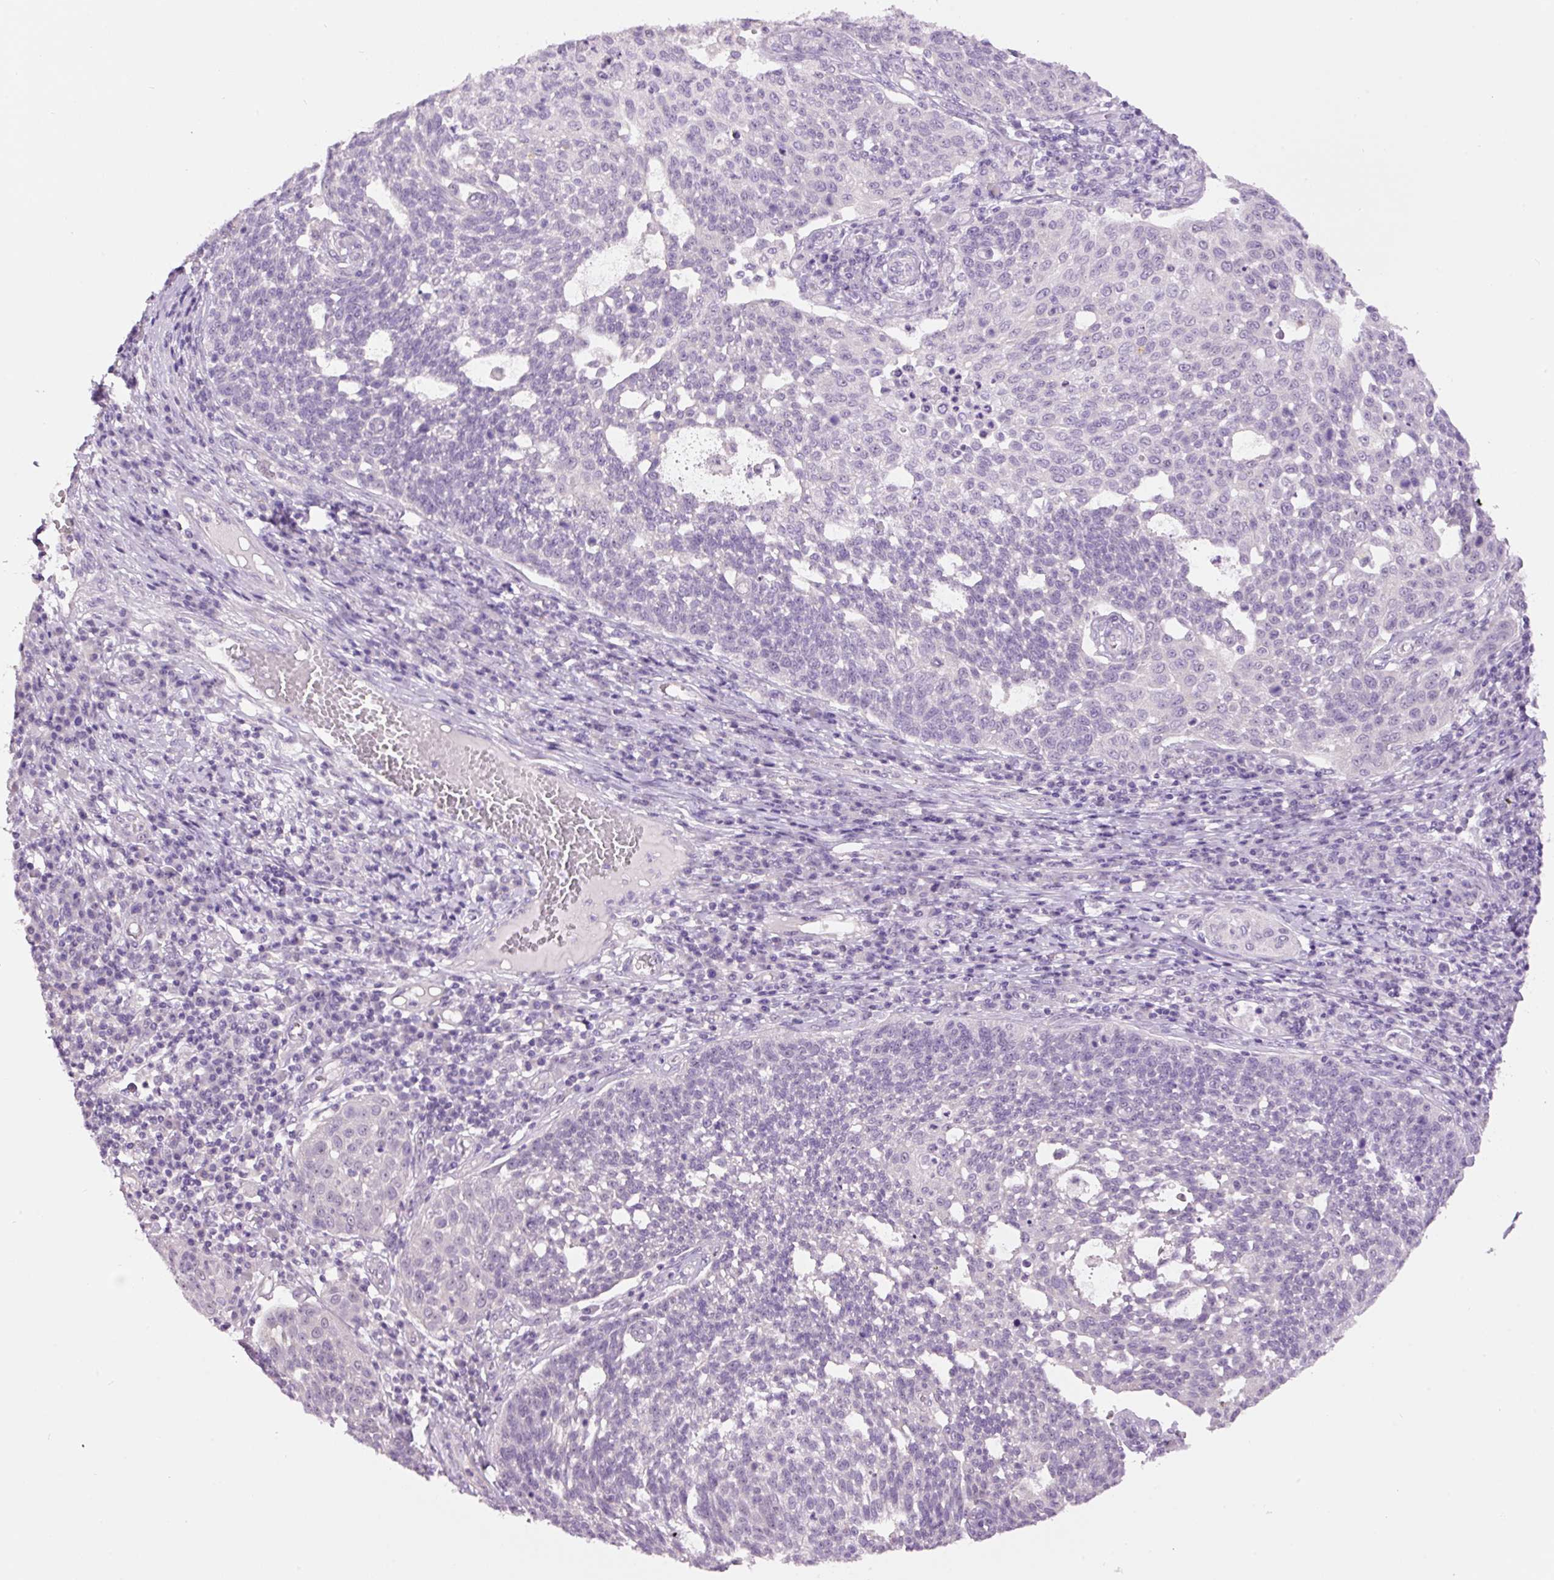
{"staining": {"intensity": "negative", "quantity": "none", "location": "none"}, "tissue": "cervical cancer", "cell_type": "Tumor cells", "image_type": "cancer", "snomed": [{"axis": "morphology", "description": "Squamous cell carcinoma, NOS"}, {"axis": "topography", "description": "Cervix"}], "caption": "Immunohistochemistry (IHC) of human squamous cell carcinoma (cervical) displays no positivity in tumor cells.", "gene": "GCG", "patient": {"sex": "female", "age": 34}}